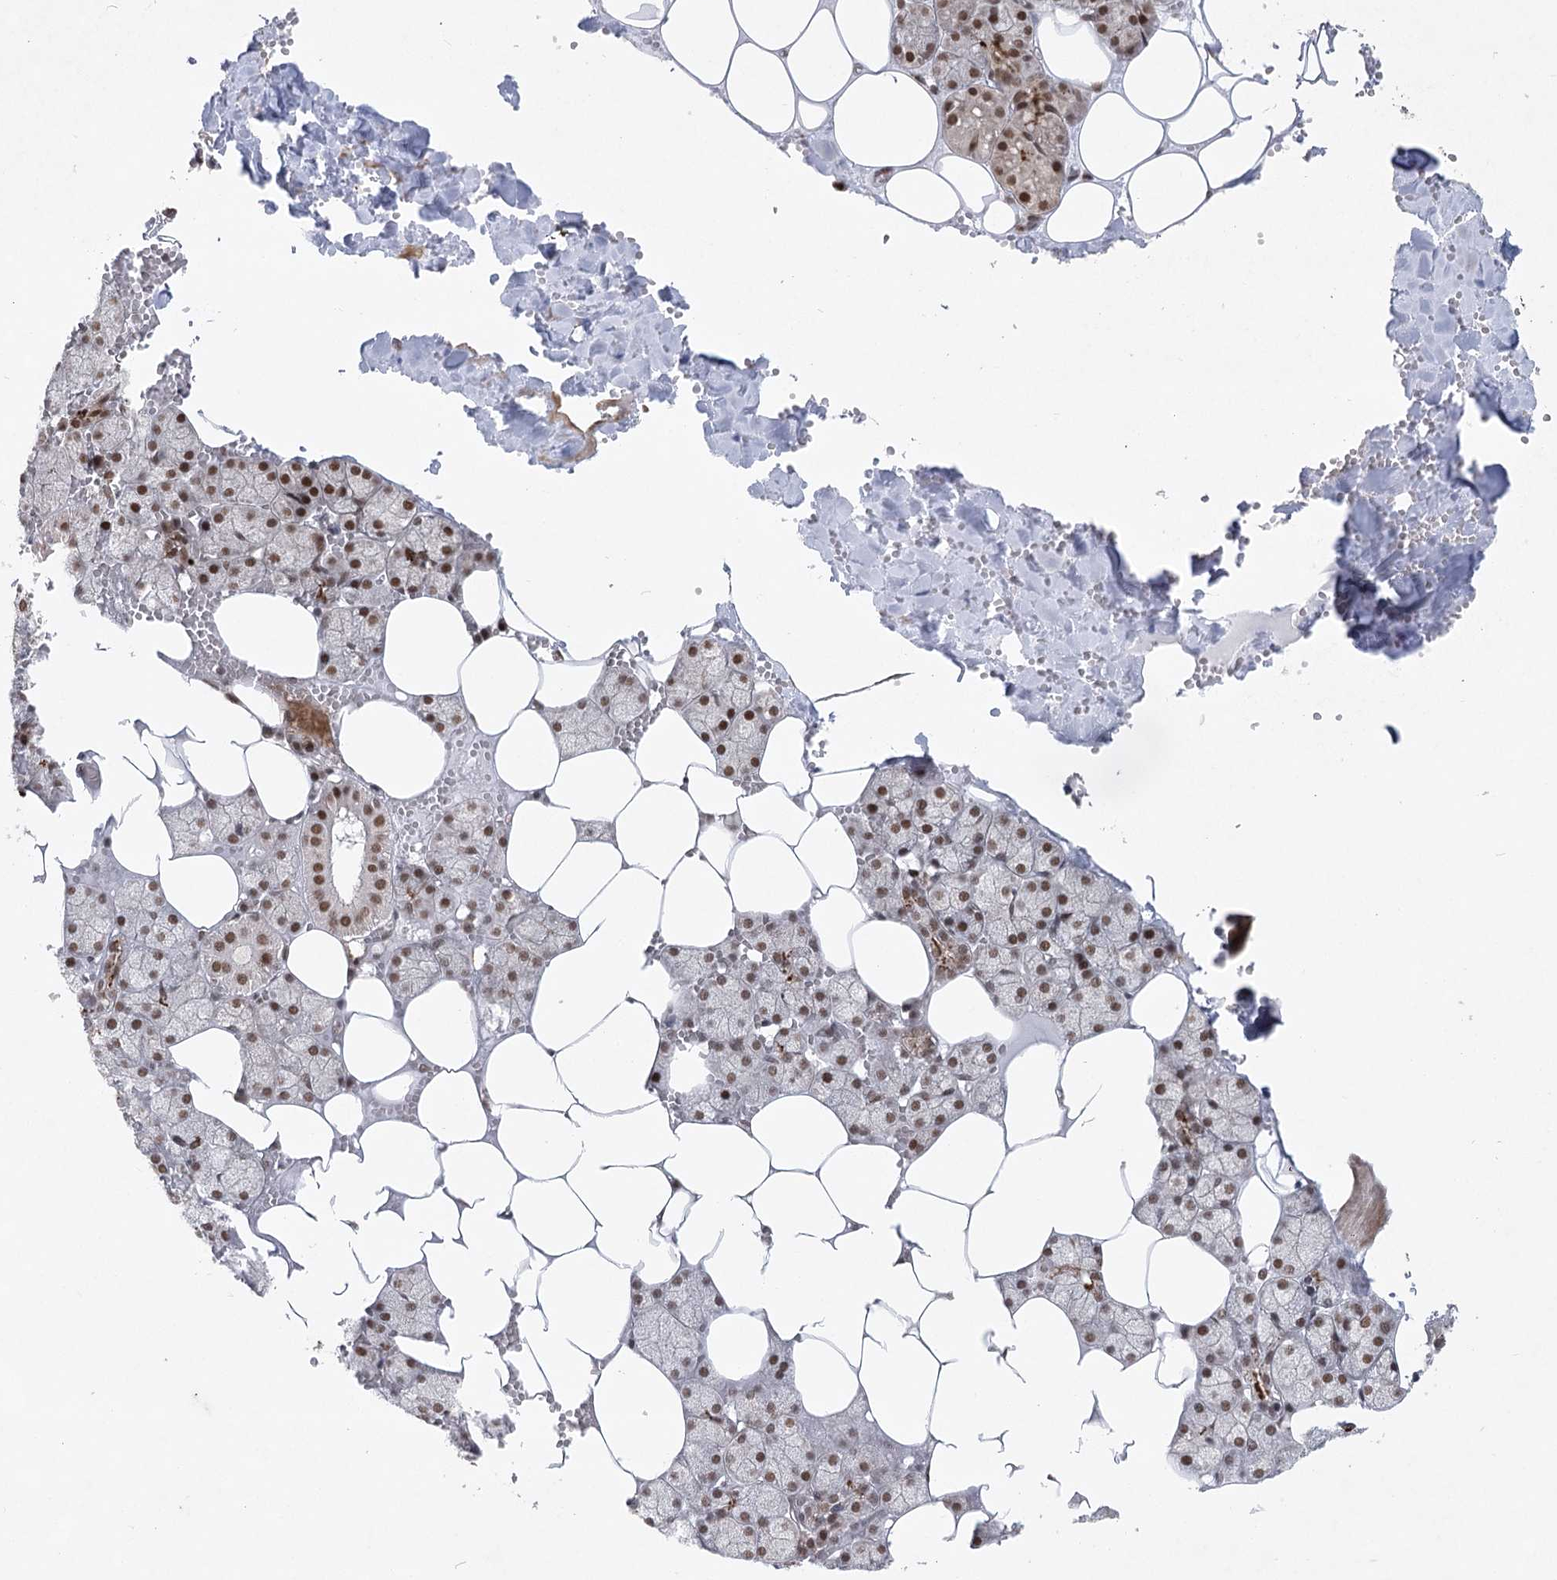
{"staining": {"intensity": "moderate", "quantity": ">75%", "location": "nuclear"}, "tissue": "salivary gland", "cell_type": "Glandular cells", "image_type": "normal", "snomed": [{"axis": "morphology", "description": "Normal tissue, NOS"}, {"axis": "topography", "description": "Salivary gland"}], "caption": "Protein analysis of normal salivary gland demonstrates moderate nuclear expression in approximately >75% of glandular cells.", "gene": "ZCCHC8", "patient": {"sex": "male", "age": 62}}